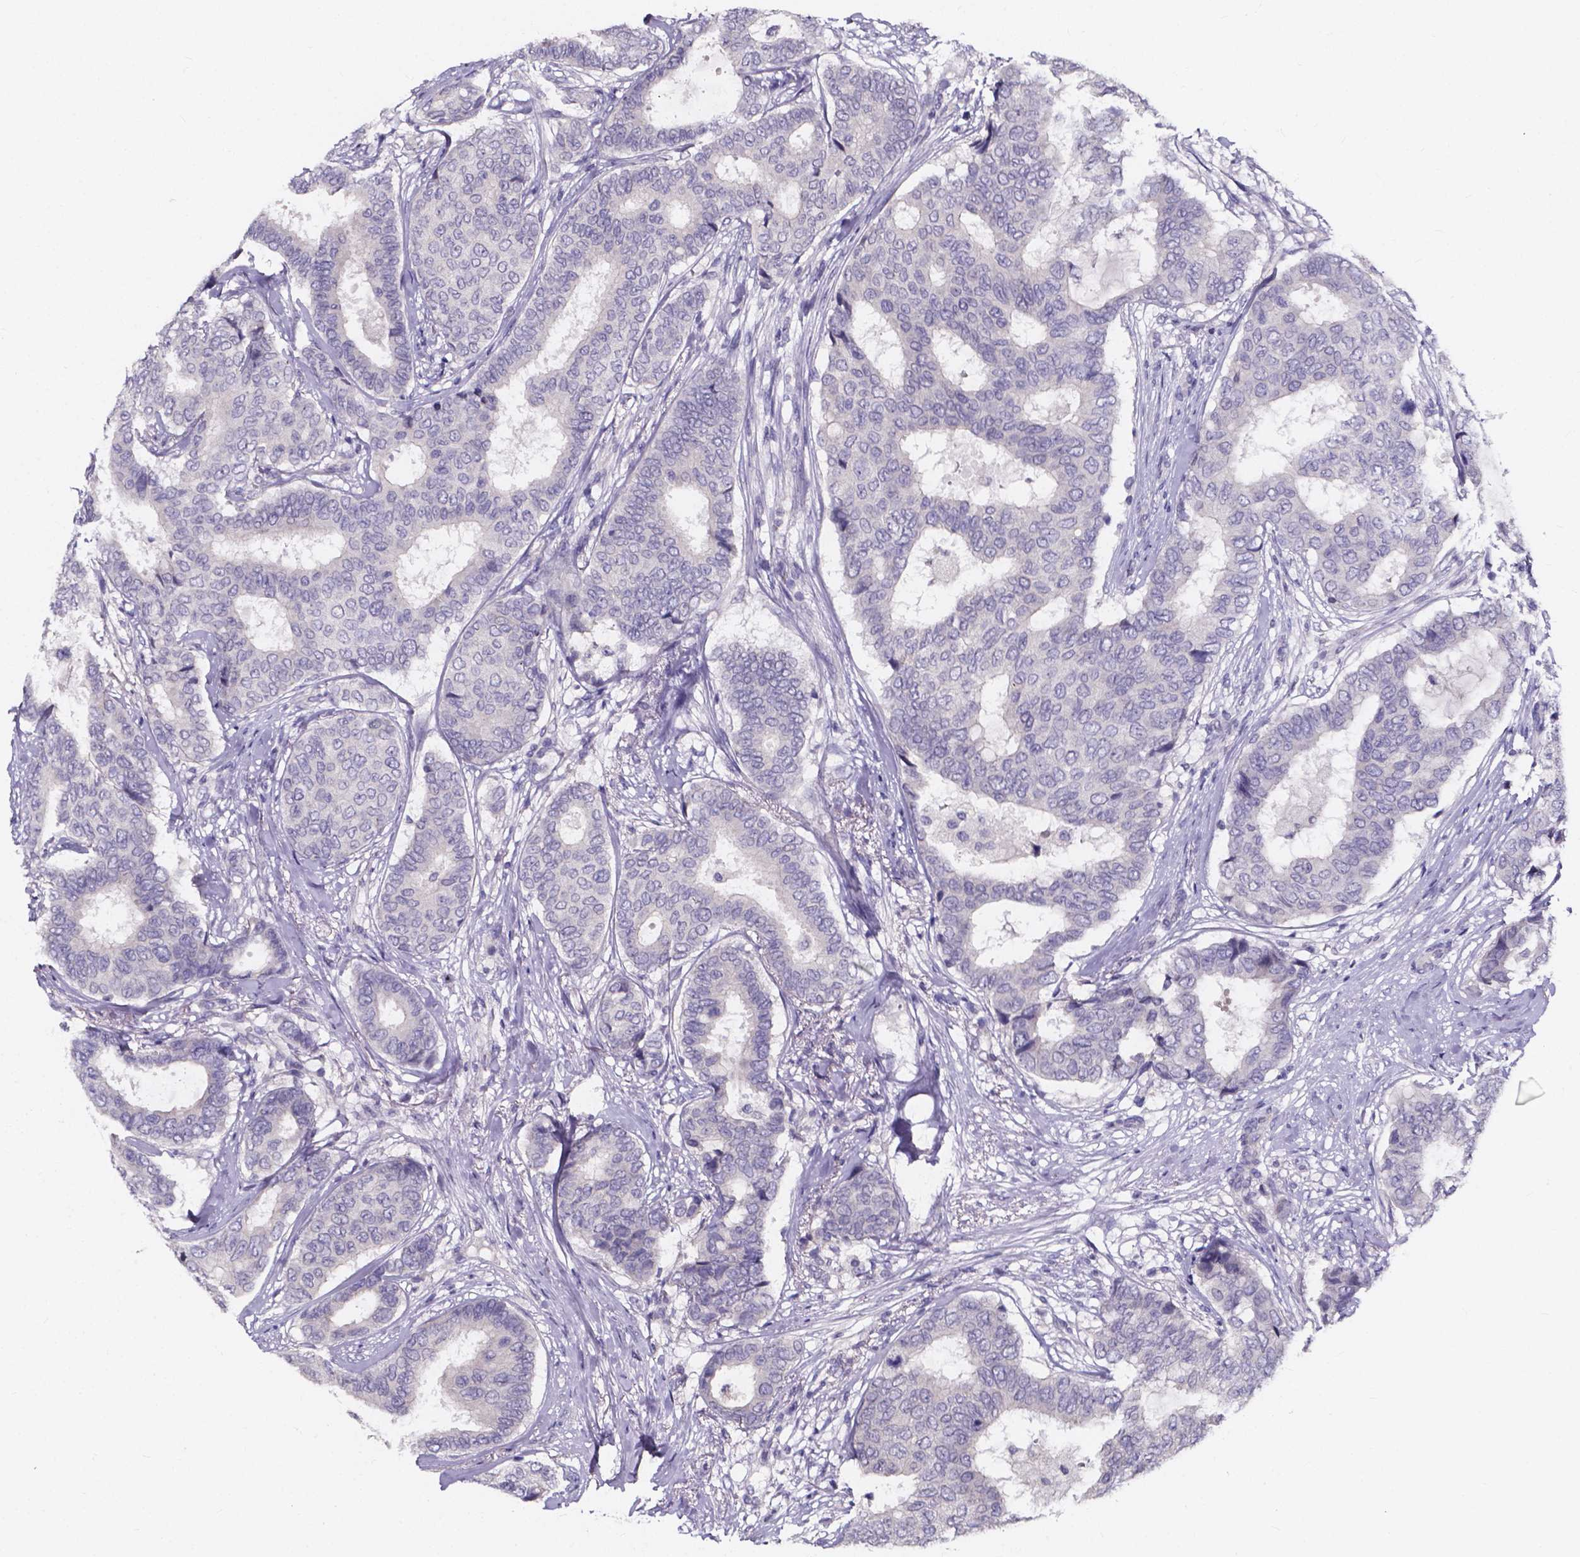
{"staining": {"intensity": "negative", "quantity": "none", "location": "none"}, "tissue": "breast cancer", "cell_type": "Tumor cells", "image_type": "cancer", "snomed": [{"axis": "morphology", "description": "Duct carcinoma"}, {"axis": "topography", "description": "Breast"}], "caption": "An immunohistochemistry histopathology image of breast cancer is shown. There is no staining in tumor cells of breast cancer. (IHC, brightfield microscopy, high magnification).", "gene": "SPOCD1", "patient": {"sex": "female", "age": 75}}